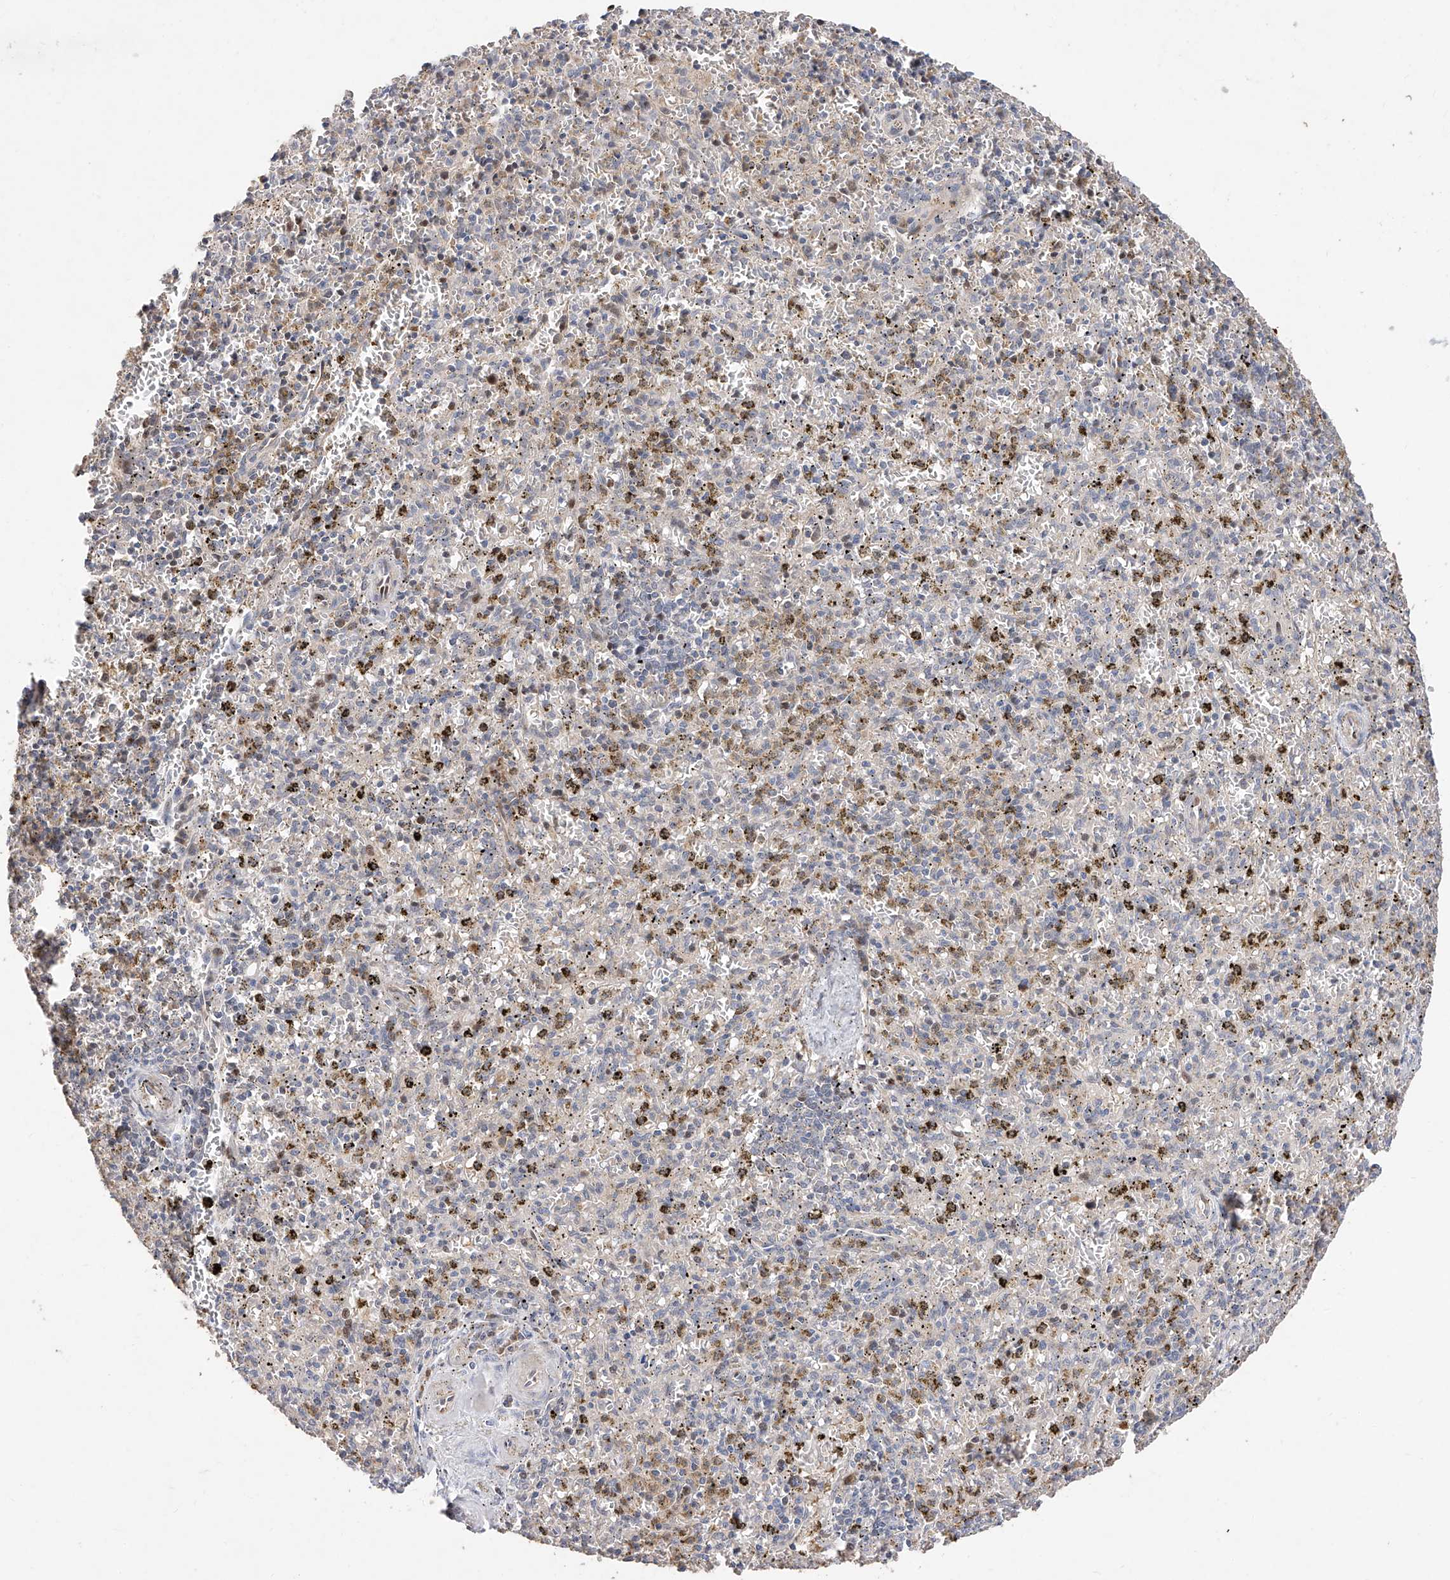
{"staining": {"intensity": "moderate", "quantity": "<25%", "location": "cytoplasmic/membranous"}, "tissue": "spleen", "cell_type": "Cells in red pulp", "image_type": "normal", "snomed": [{"axis": "morphology", "description": "Normal tissue, NOS"}, {"axis": "topography", "description": "Spleen"}], "caption": "Unremarkable spleen was stained to show a protein in brown. There is low levels of moderate cytoplasmic/membranous positivity in about <25% of cells in red pulp.", "gene": "FUCA2", "patient": {"sex": "male", "age": 72}}